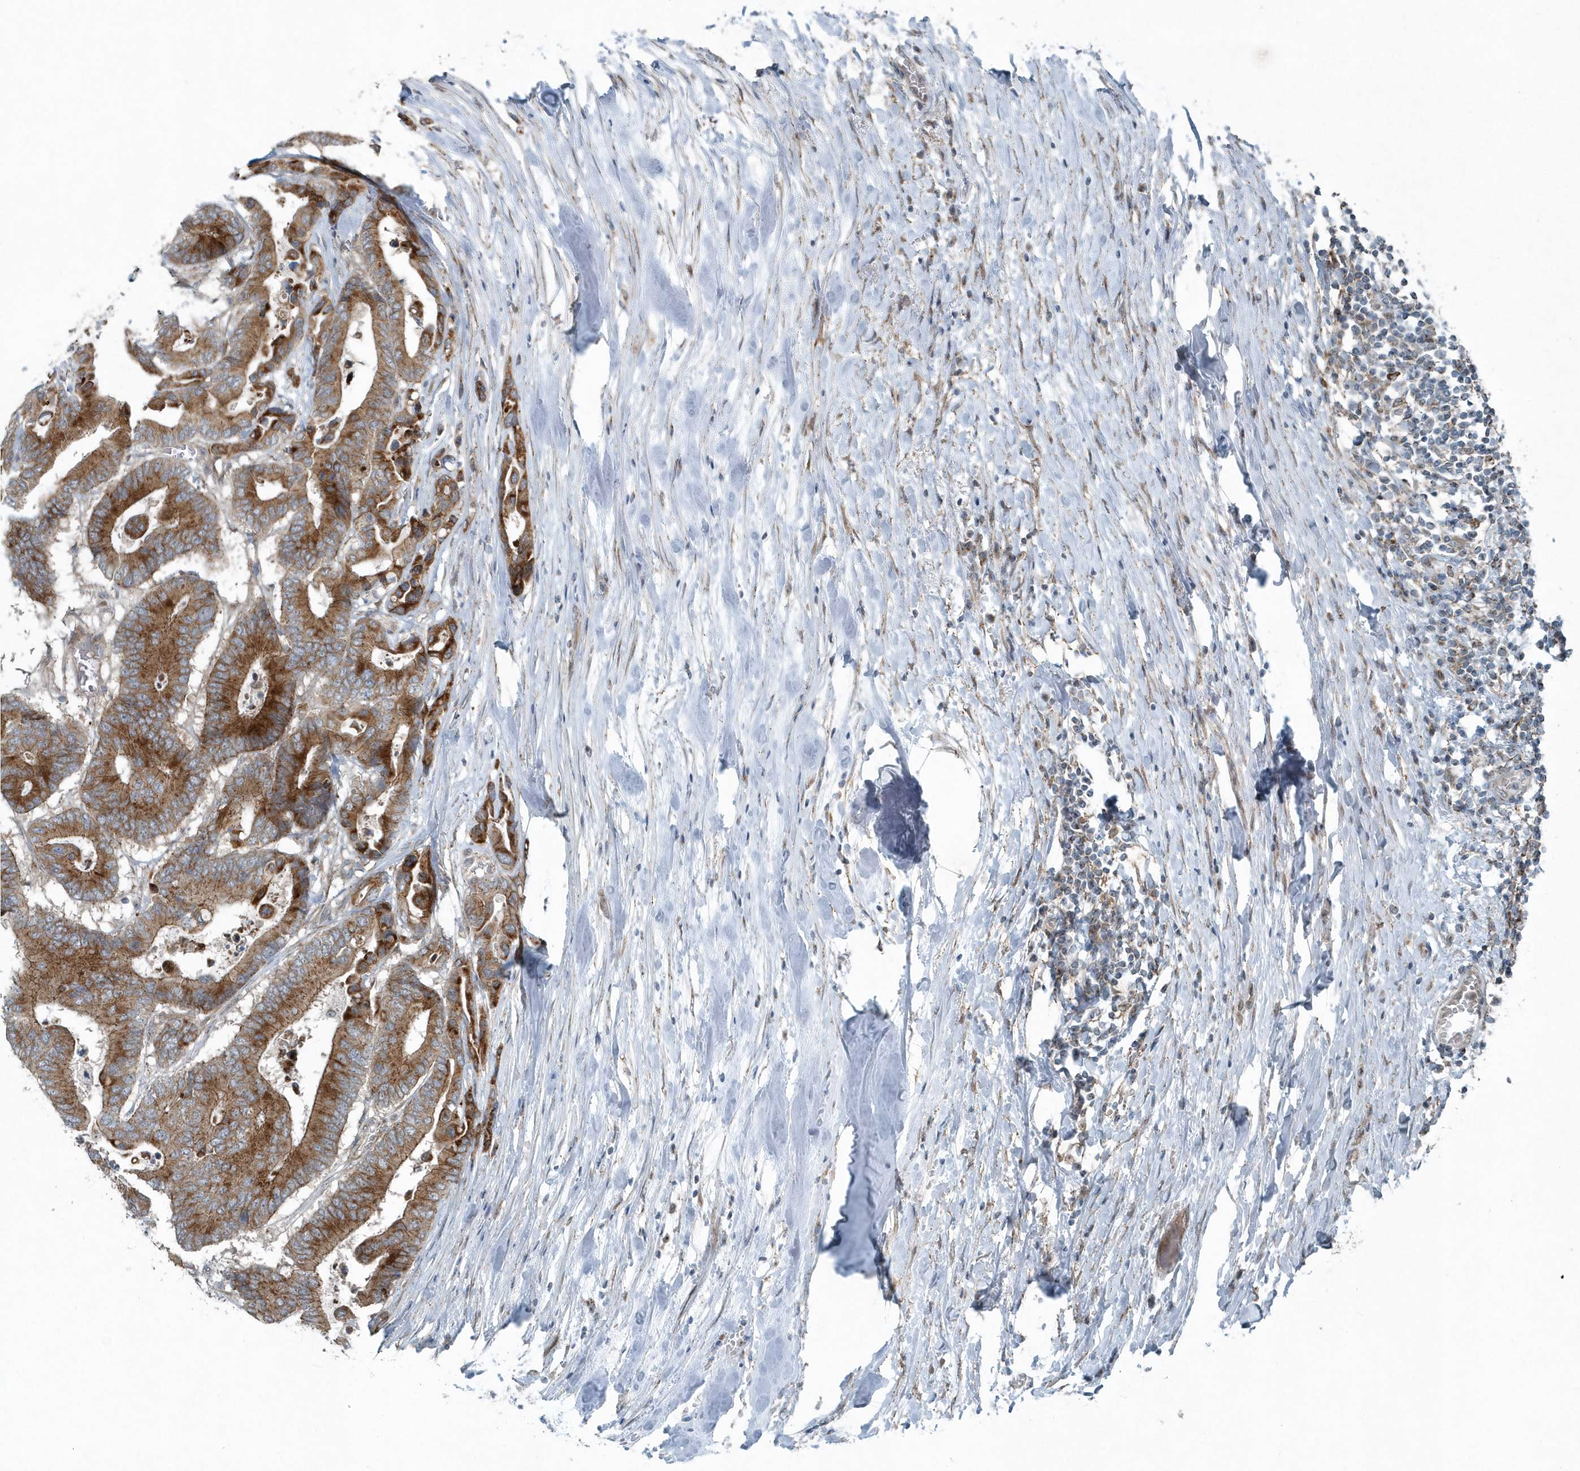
{"staining": {"intensity": "strong", "quantity": ">75%", "location": "cytoplasmic/membranous"}, "tissue": "colorectal cancer", "cell_type": "Tumor cells", "image_type": "cancer", "snomed": [{"axis": "morphology", "description": "Normal tissue, NOS"}, {"axis": "morphology", "description": "Adenocarcinoma, NOS"}, {"axis": "topography", "description": "Colon"}], "caption": "The histopathology image displays immunohistochemical staining of adenocarcinoma (colorectal). There is strong cytoplasmic/membranous expression is present in approximately >75% of tumor cells.", "gene": "GCC2", "patient": {"sex": "male", "age": 82}}